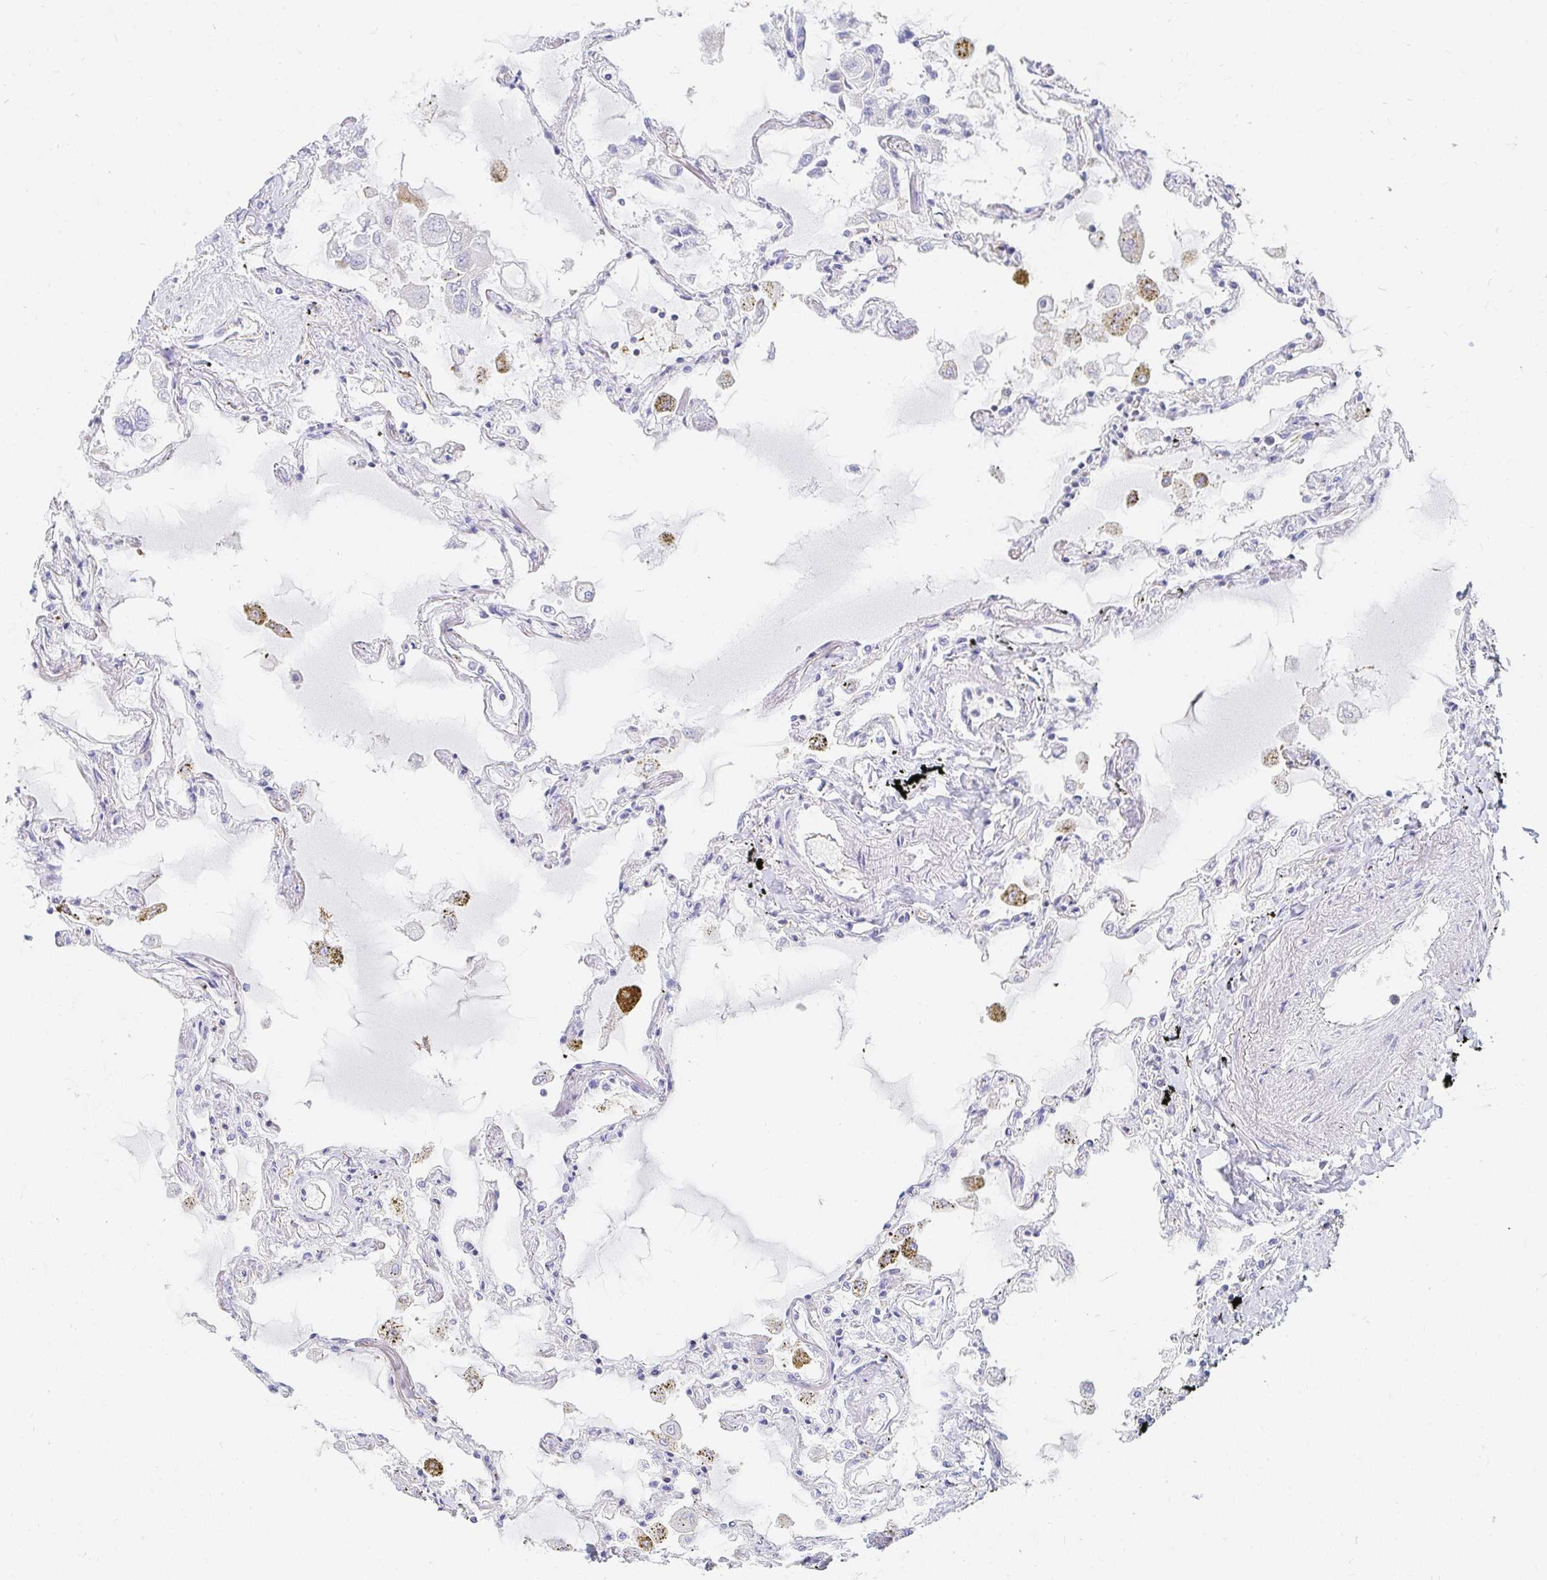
{"staining": {"intensity": "weak", "quantity": "<25%", "location": "cytoplasmic/membranous"}, "tissue": "lung", "cell_type": "Alveolar cells", "image_type": "normal", "snomed": [{"axis": "morphology", "description": "Normal tissue, NOS"}, {"axis": "morphology", "description": "Adenocarcinoma, NOS"}, {"axis": "topography", "description": "Cartilage tissue"}, {"axis": "topography", "description": "Lung"}], "caption": "Alveolar cells are negative for brown protein staining in benign lung.", "gene": "TSPAN19", "patient": {"sex": "female", "age": 67}}